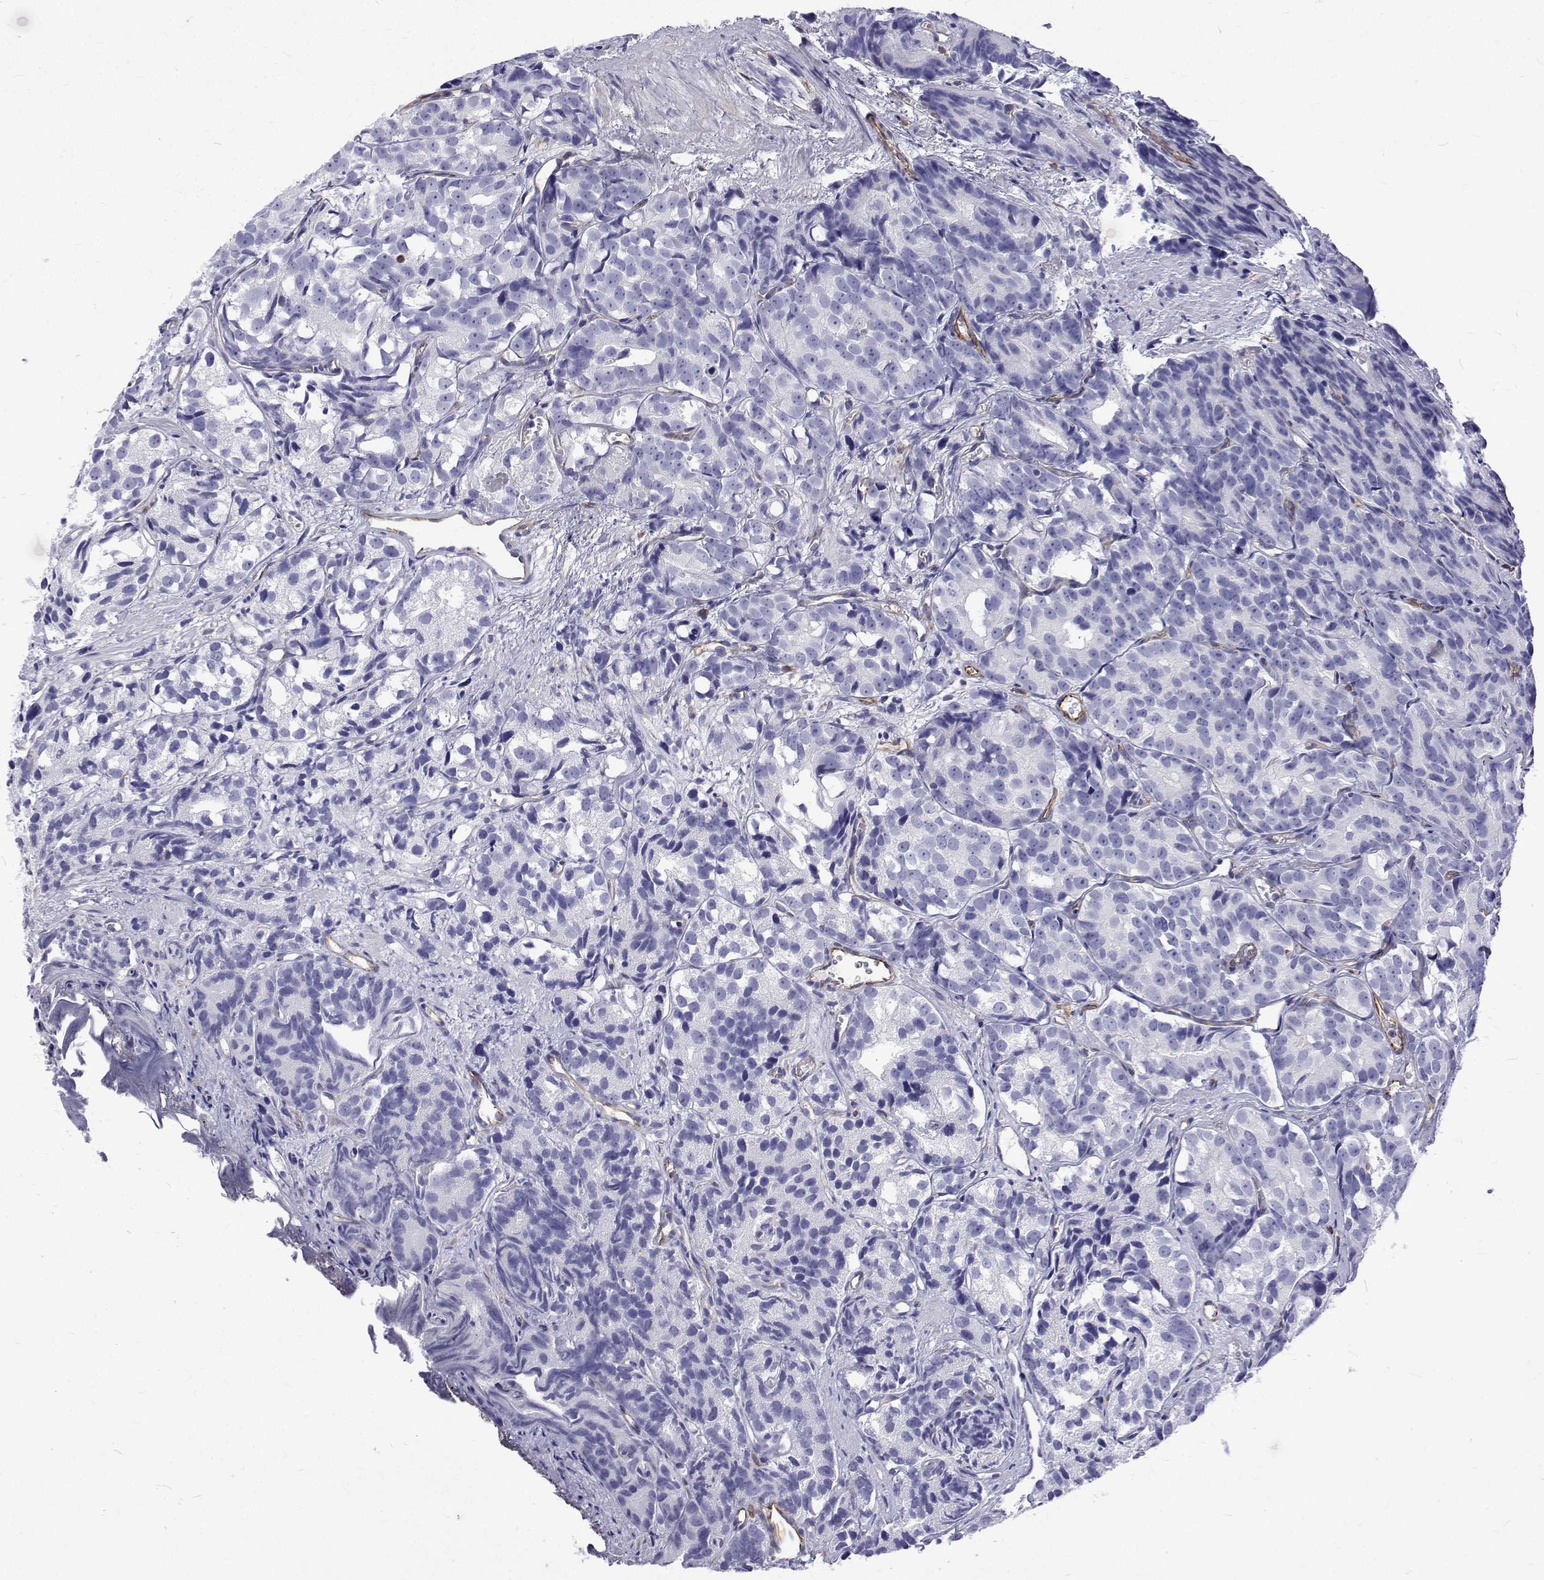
{"staining": {"intensity": "negative", "quantity": "none", "location": "none"}, "tissue": "prostate cancer", "cell_type": "Tumor cells", "image_type": "cancer", "snomed": [{"axis": "morphology", "description": "Adenocarcinoma, High grade"}, {"axis": "topography", "description": "Prostate"}], "caption": "DAB (3,3'-diaminobenzidine) immunohistochemical staining of human prostate cancer (high-grade adenocarcinoma) displays no significant positivity in tumor cells. The staining is performed using DAB brown chromogen with nuclei counter-stained in using hematoxylin.", "gene": "OPRPN", "patient": {"sex": "male", "age": 77}}